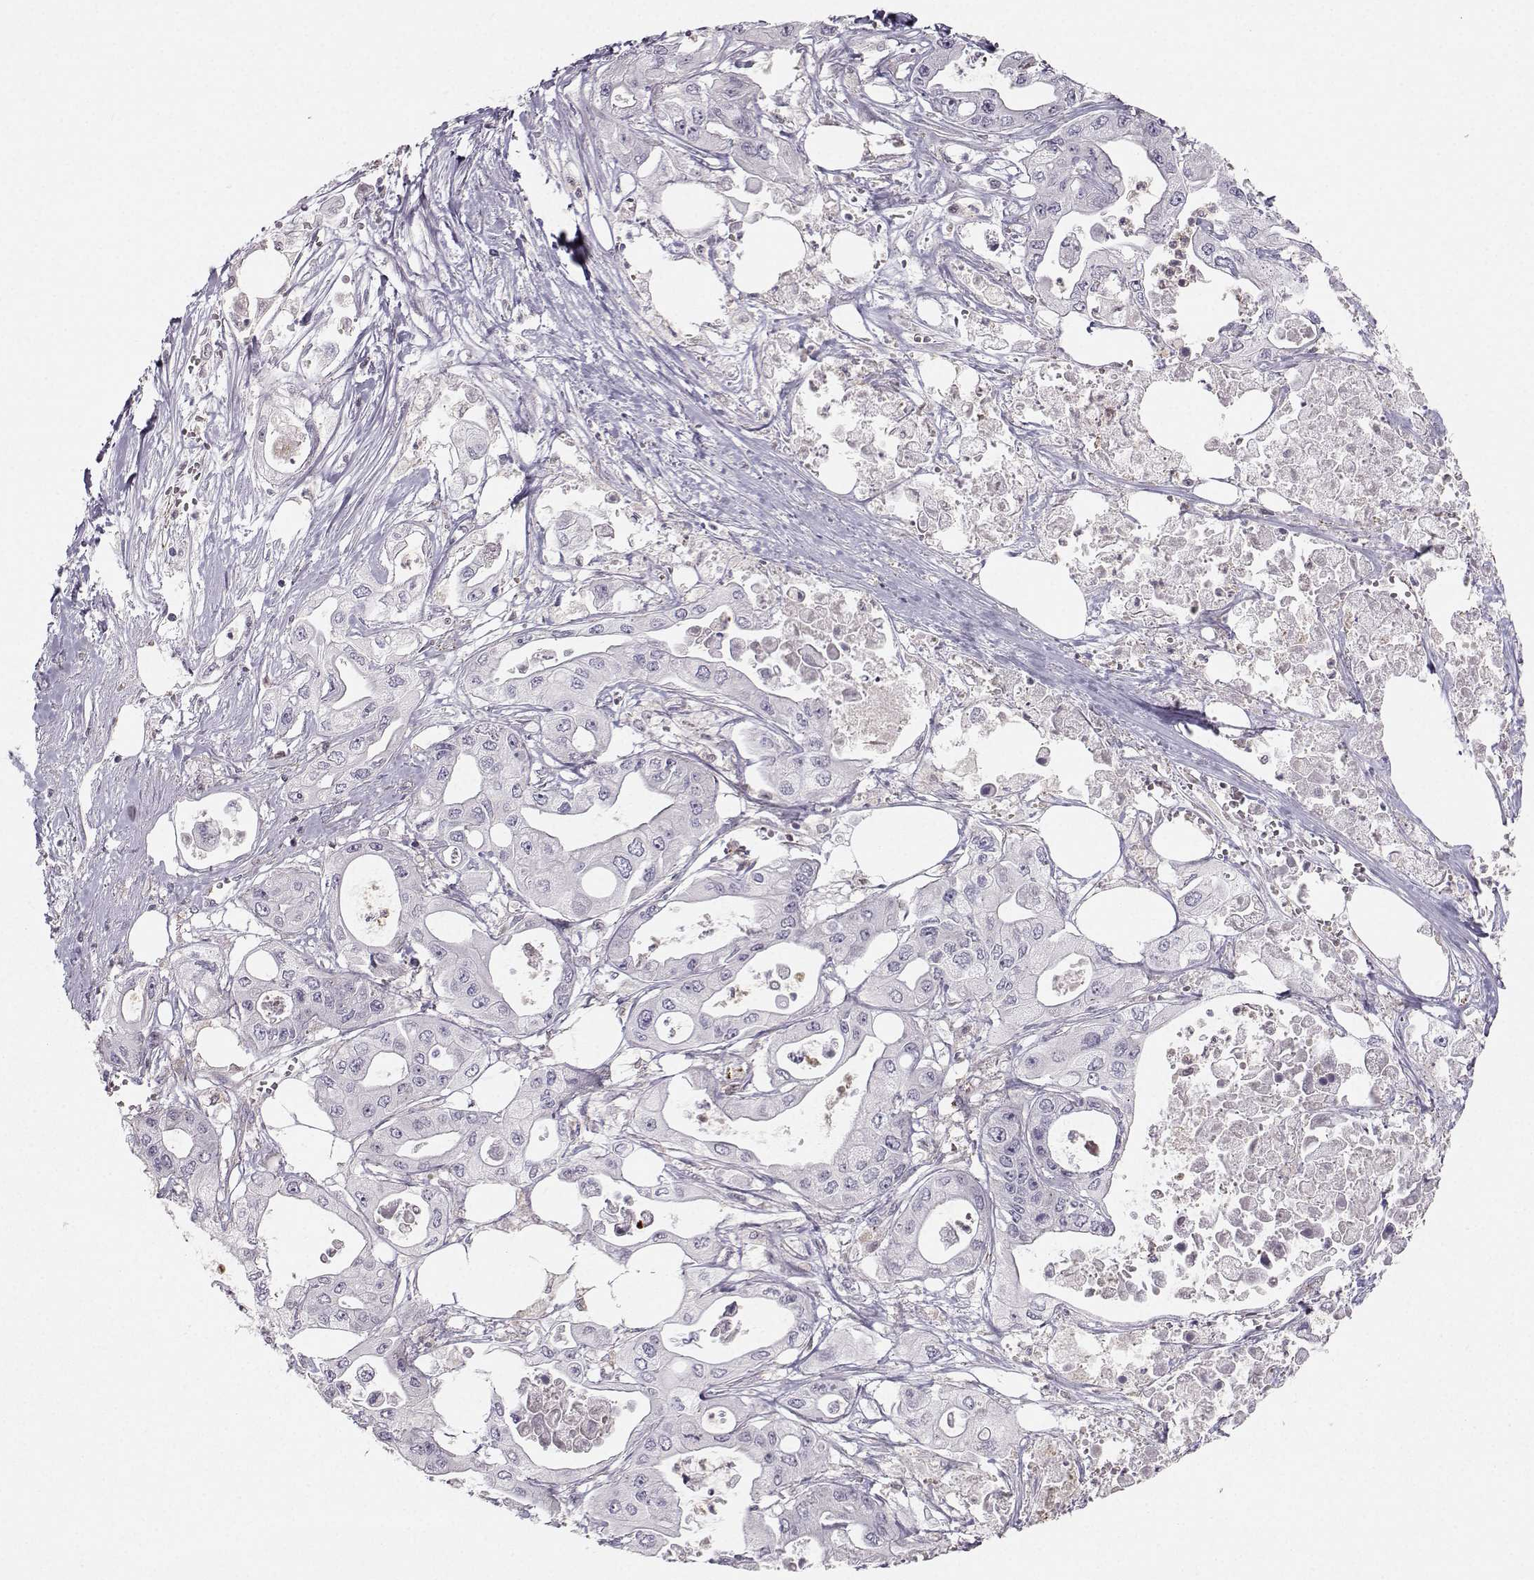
{"staining": {"intensity": "negative", "quantity": "none", "location": "none"}, "tissue": "pancreatic cancer", "cell_type": "Tumor cells", "image_type": "cancer", "snomed": [{"axis": "morphology", "description": "Adenocarcinoma, NOS"}, {"axis": "topography", "description": "Pancreas"}], "caption": "The immunohistochemistry histopathology image has no significant positivity in tumor cells of pancreatic cancer tissue.", "gene": "ASB16", "patient": {"sex": "male", "age": 70}}